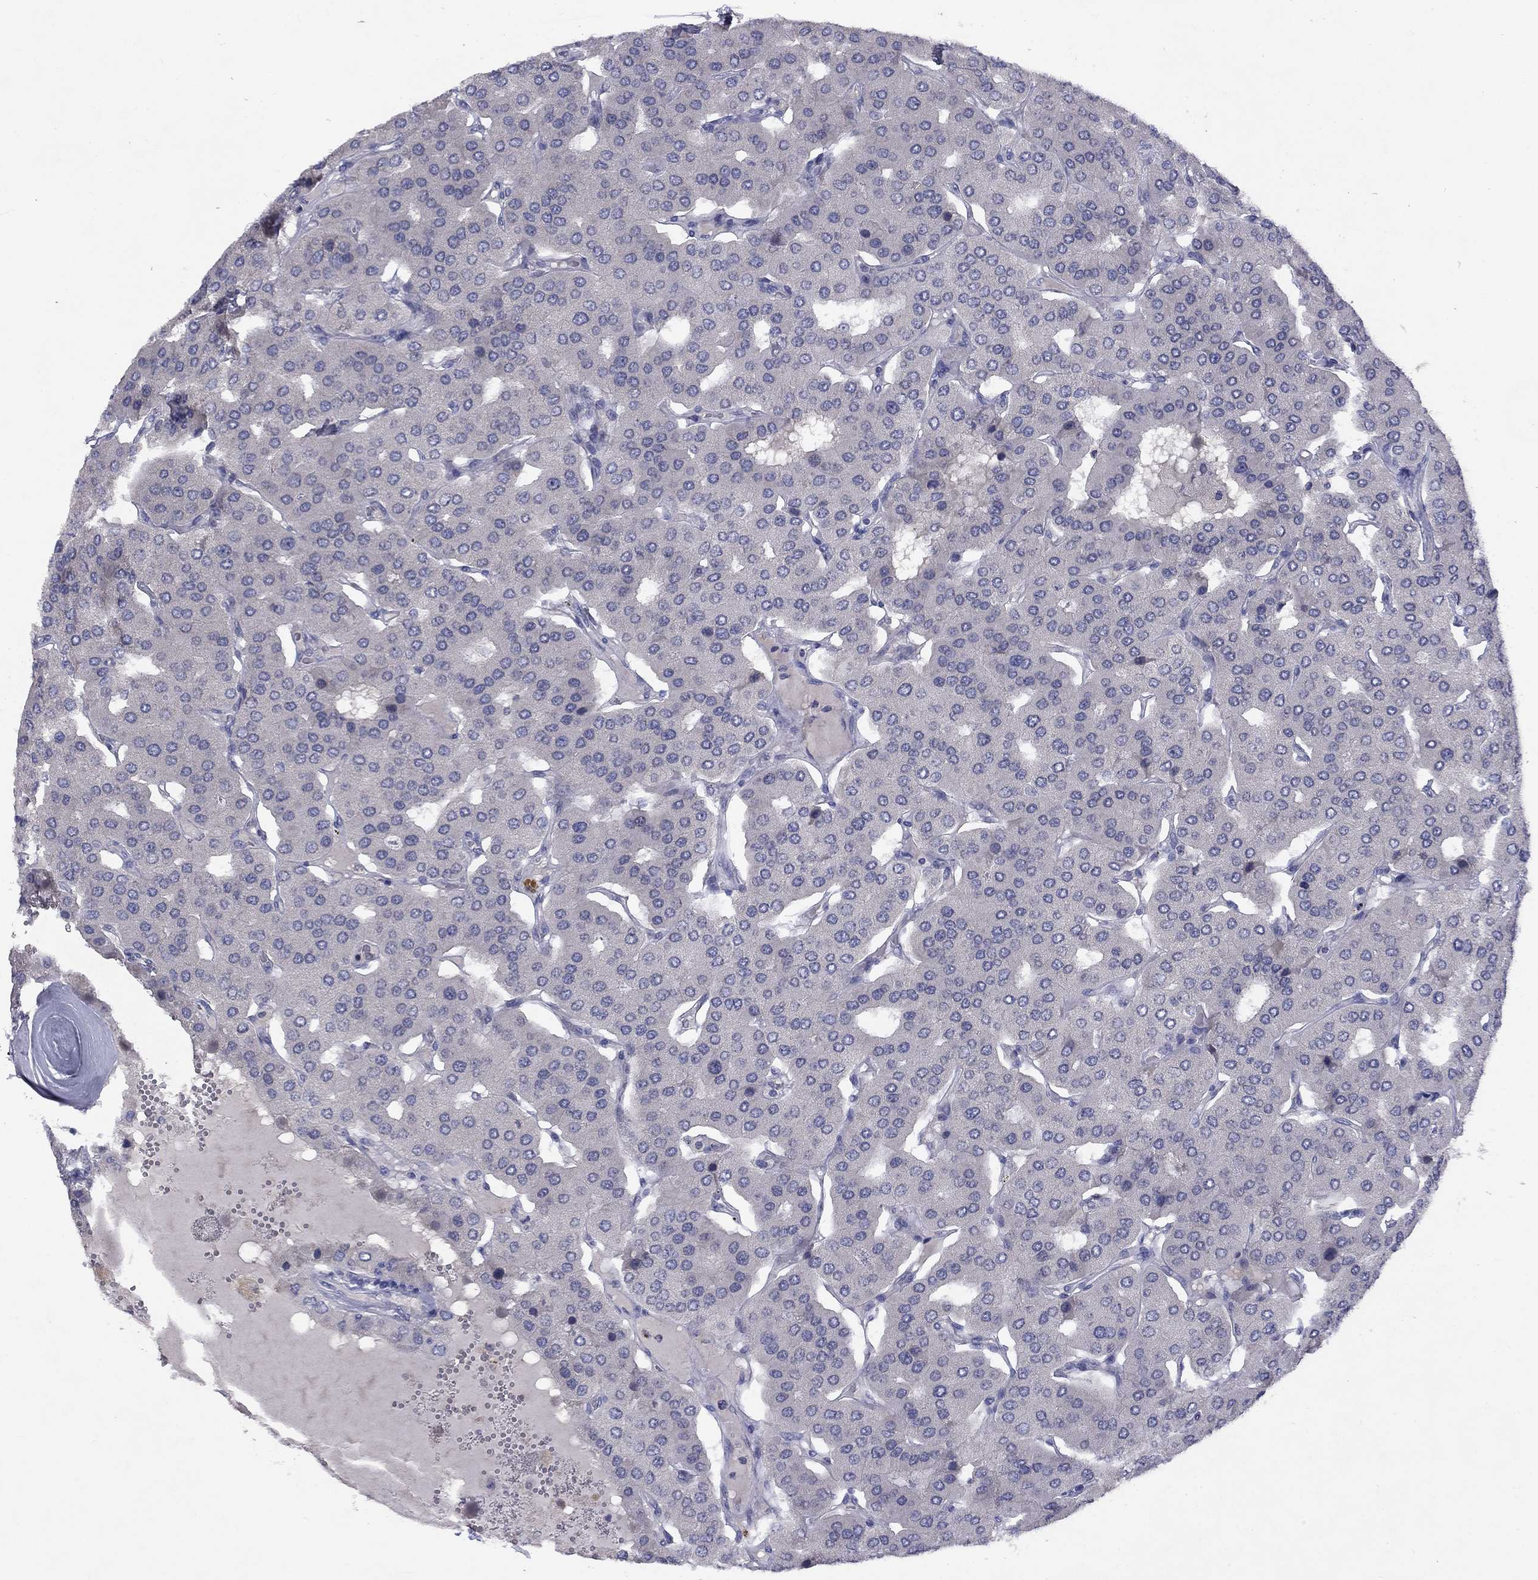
{"staining": {"intensity": "negative", "quantity": "none", "location": "none"}, "tissue": "parathyroid gland", "cell_type": "Glandular cells", "image_type": "normal", "snomed": [{"axis": "morphology", "description": "Normal tissue, NOS"}, {"axis": "morphology", "description": "Adenoma, NOS"}, {"axis": "topography", "description": "Parathyroid gland"}], "caption": "Immunohistochemistry (IHC) of unremarkable human parathyroid gland displays no positivity in glandular cells.", "gene": "CACNA1A", "patient": {"sex": "female", "age": 86}}